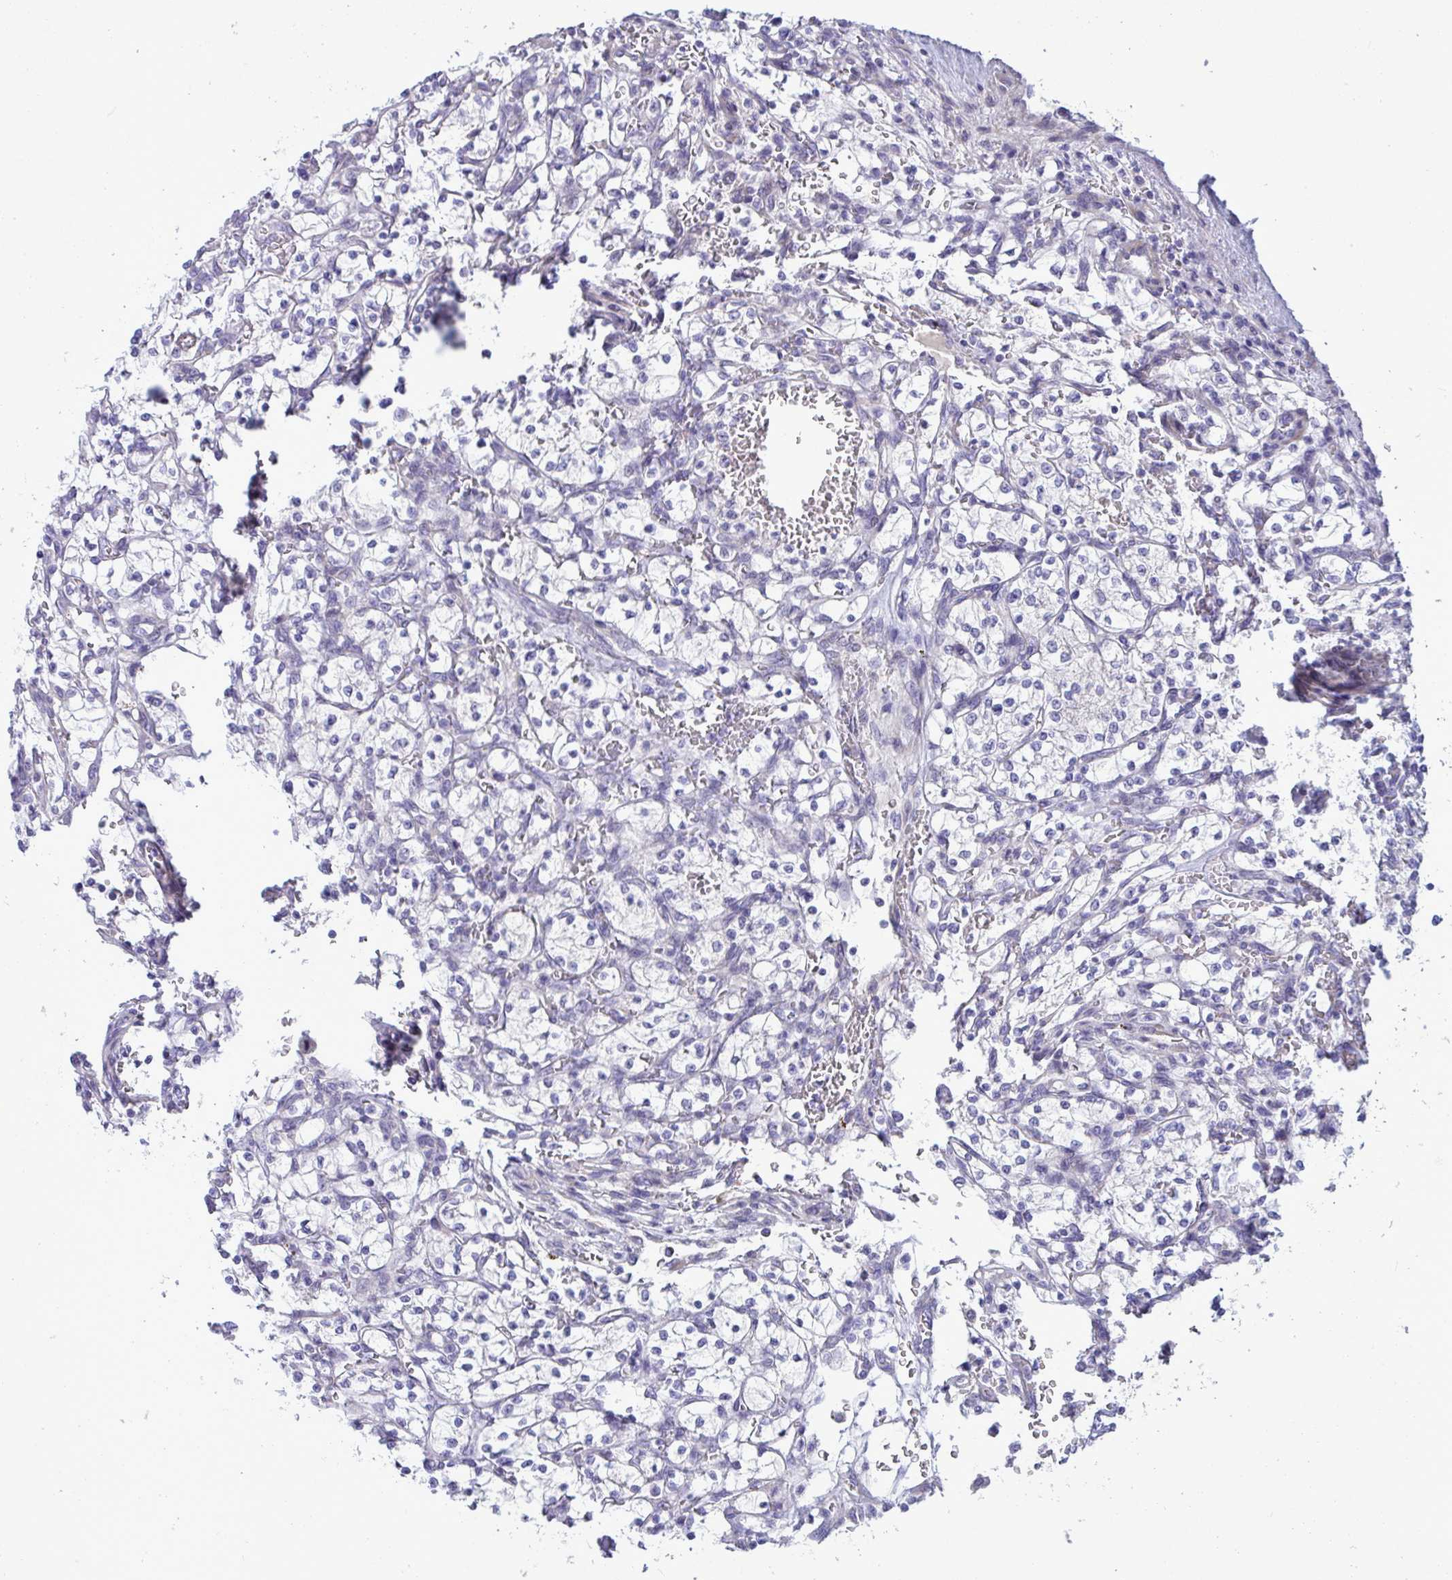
{"staining": {"intensity": "negative", "quantity": "none", "location": "none"}, "tissue": "renal cancer", "cell_type": "Tumor cells", "image_type": "cancer", "snomed": [{"axis": "morphology", "description": "Adenocarcinoma, NOS"}, {"axis": "topography", "description": "Kidney"}], "caption": "Immunohistochemistry image of human adenocarcinoma (renal) stained for a protein (brown), which shows no expression in tumor cells.", "gene": "FAM86B1", "patient": {"sex": "female", "age": 64}}